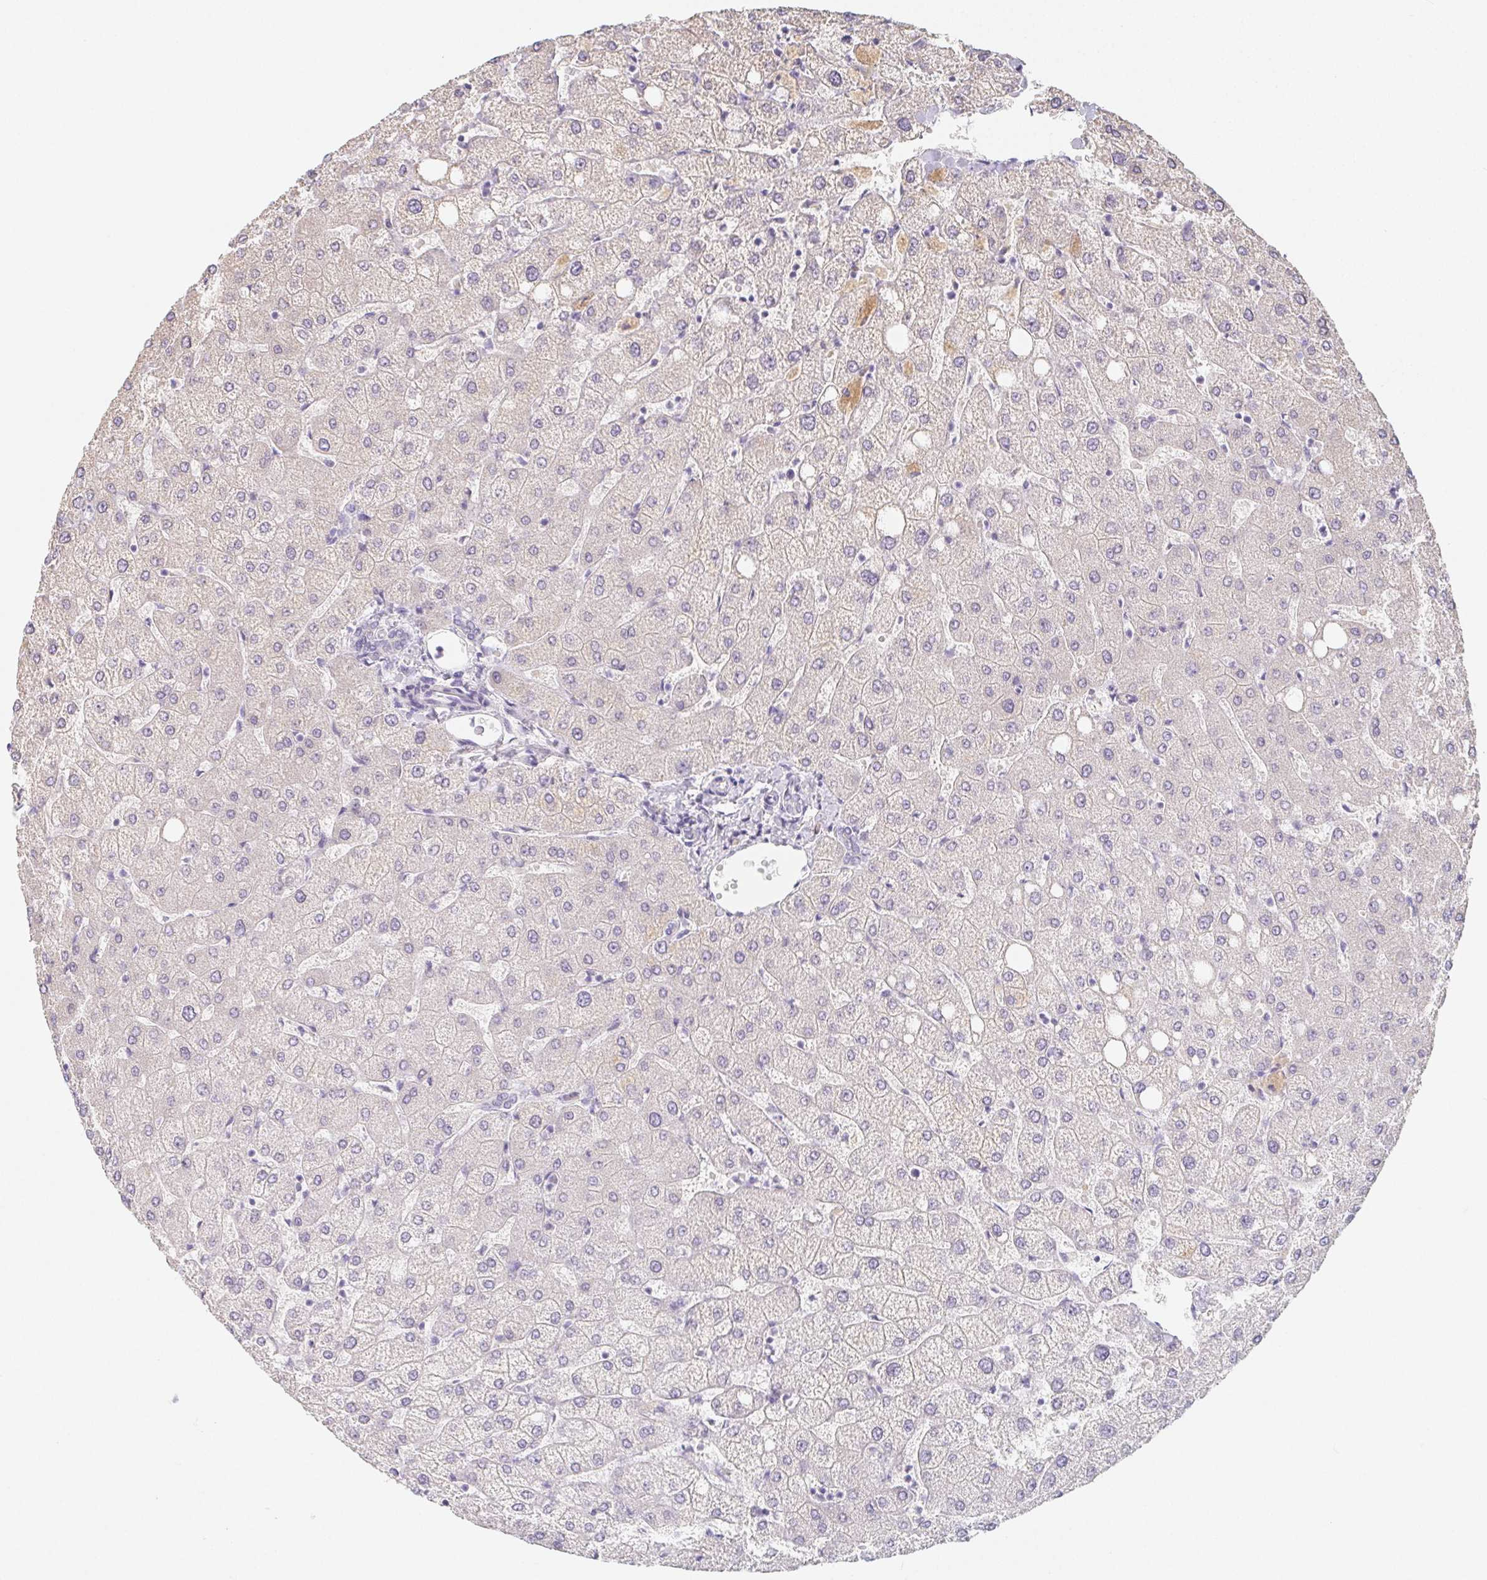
{"staining": {"intensity": "negative", "quantity": "none", "location": "none"}, "tissue": "liver", "cell_type": "Cholangiocytes", "image_type": "normal", "snomed": [{"axis": "morphology", "description": "Normal tissue, NOS"}, {"axis": "topography", "description": "Liver"}], "caption": "DAB immunohistochemical staining of unremarkable liver displays no significant expression in cholangiocytes. (Immunohistochemistry (ihc), brightfield microscopy, high magnification).", "gene": "GLIPR1L1", "patient": {"sex": "female", "age": 54}}